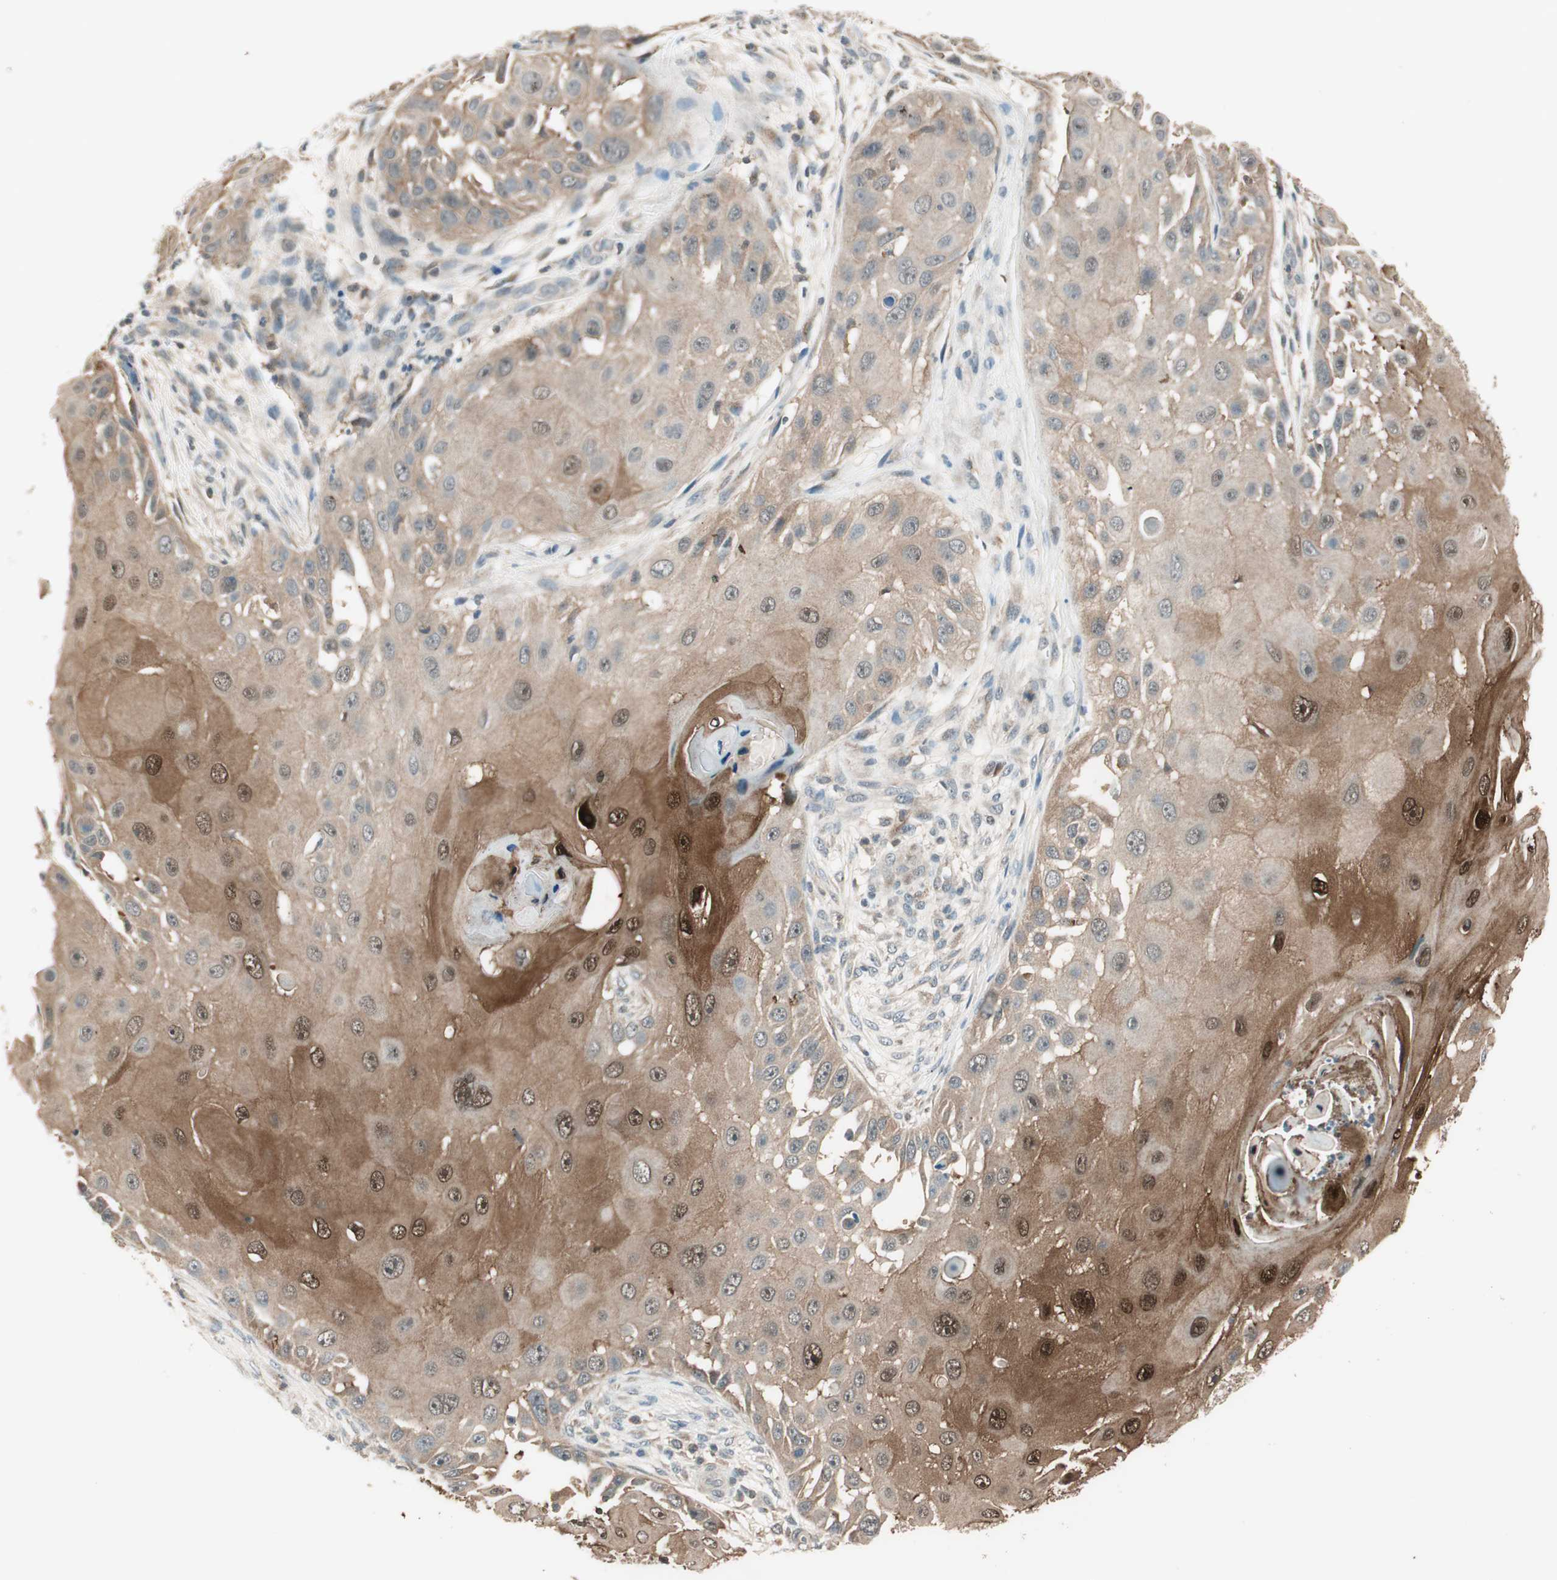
{"staining": {"intensity": "strong", "quantity": ">75%", "location": "cytoplasmic/membranous,nuclear"}, "tissue": "skin cancer", "cell_type": "Tumor cells", "image_type": "cancer", "snomed": [{"axis": "morphology", "description": "Squamous cell carcinoma, NOS"}, {"axis": "topography", "description": "Skin"}], "caption": "Skin squamous cell carcinoma stained with a protein marker reveals strong staining in tumor cells.", "gene": "TRIM21", "patient": {"sex": "female", "age": 44}}